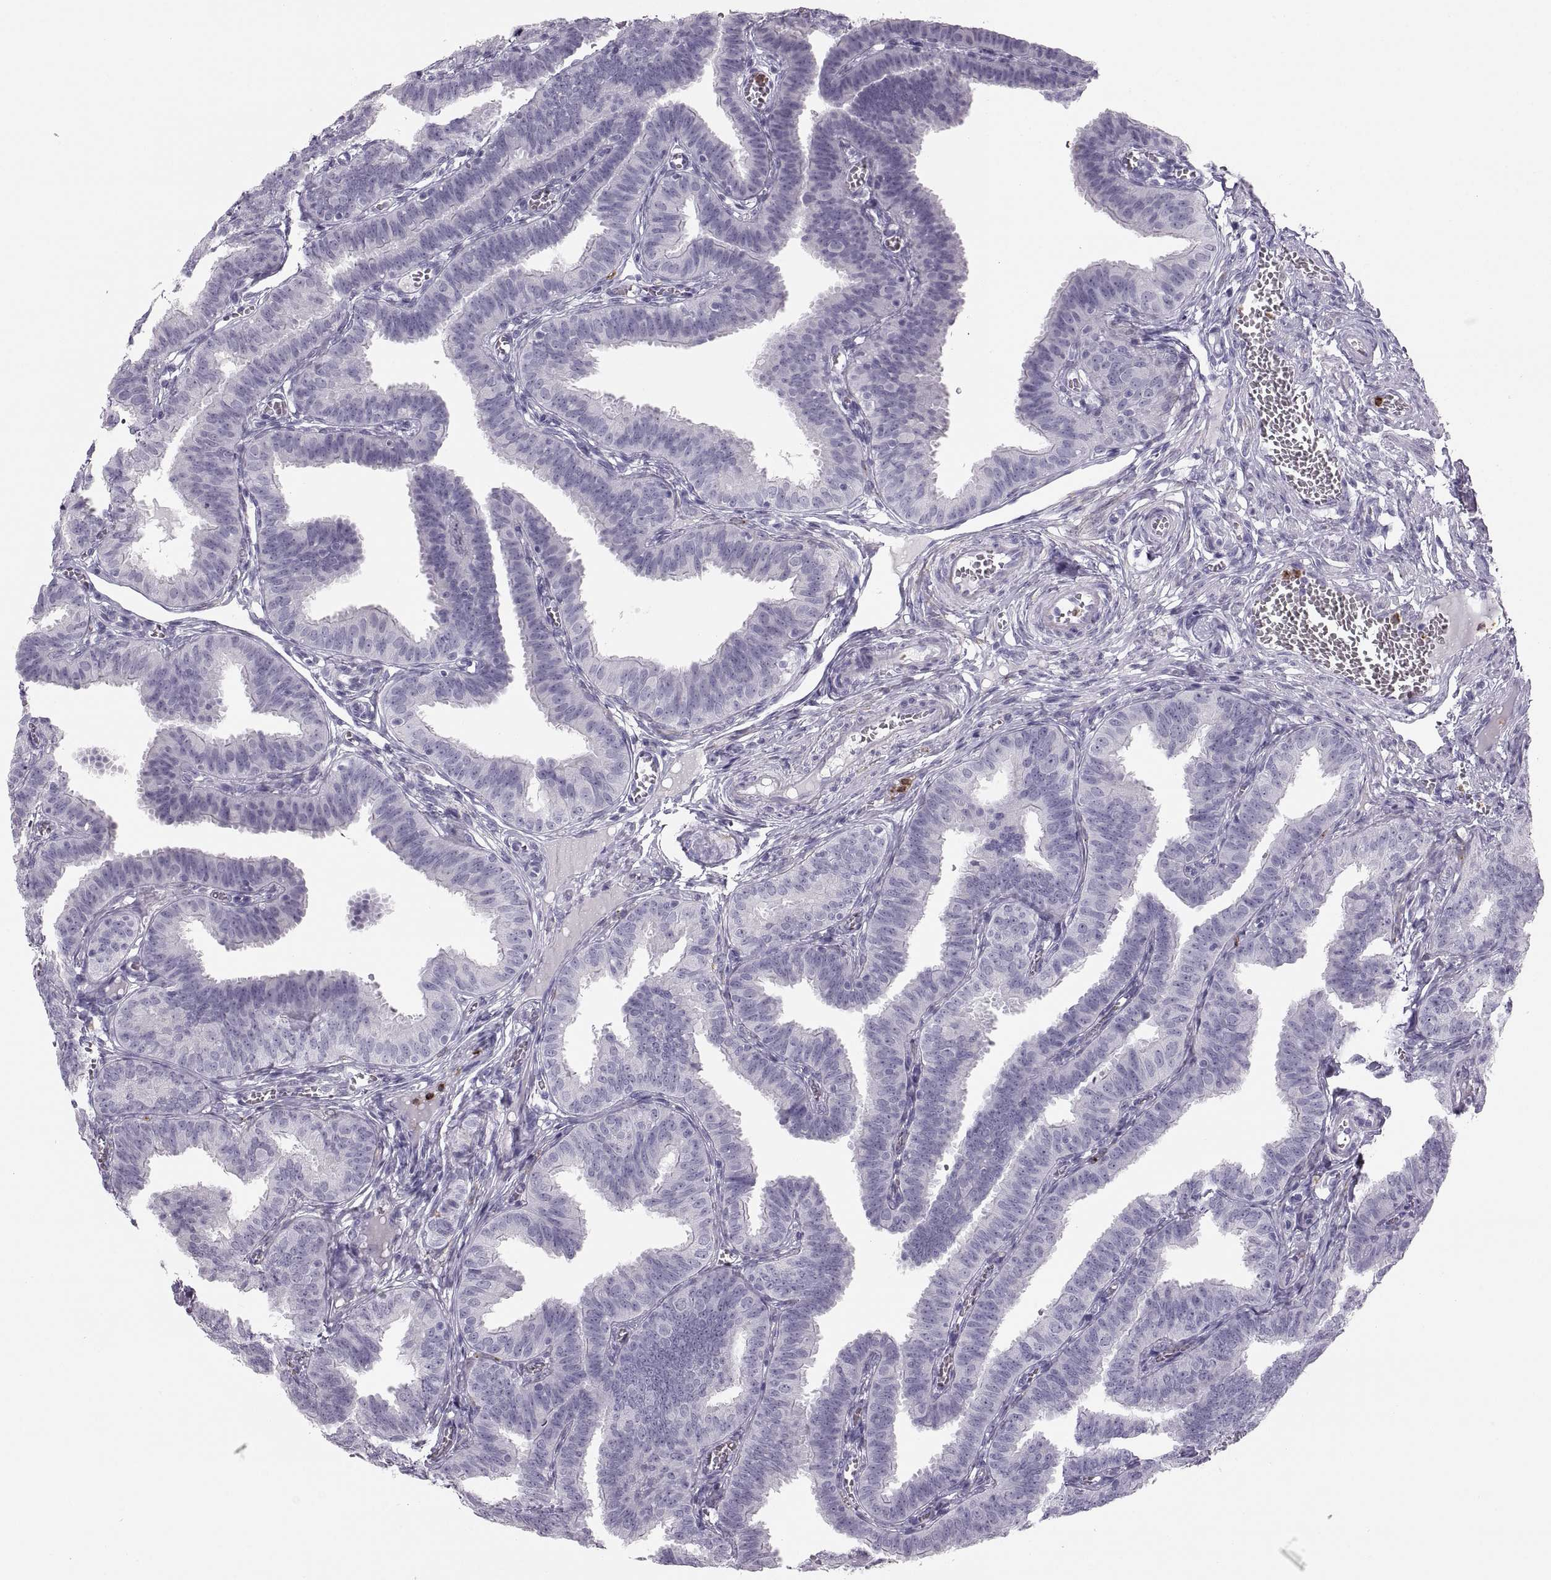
{"staining": {"intensity": "negative", "quantity": "none", "location": "none"}, "tissue": "fallopian tube", "cell_type": "Glandular cells", "image_type": "normal", "snomed": [{"axis": "morphology", "description": "Normal tissue, NOS"}, {"axis": "topography", "description": "Fallopian tube"}], "caption": "Glandular cells show no significant protein staining in unremarkable fallopian tube. The staining was performed using DAB to visualize the protein expression in brown, while the nuclei were stained in blue with hematoxylin (Magnification: 20x).", "gene": "MILR1", "patient": {"sex": "female", "age": 25}}